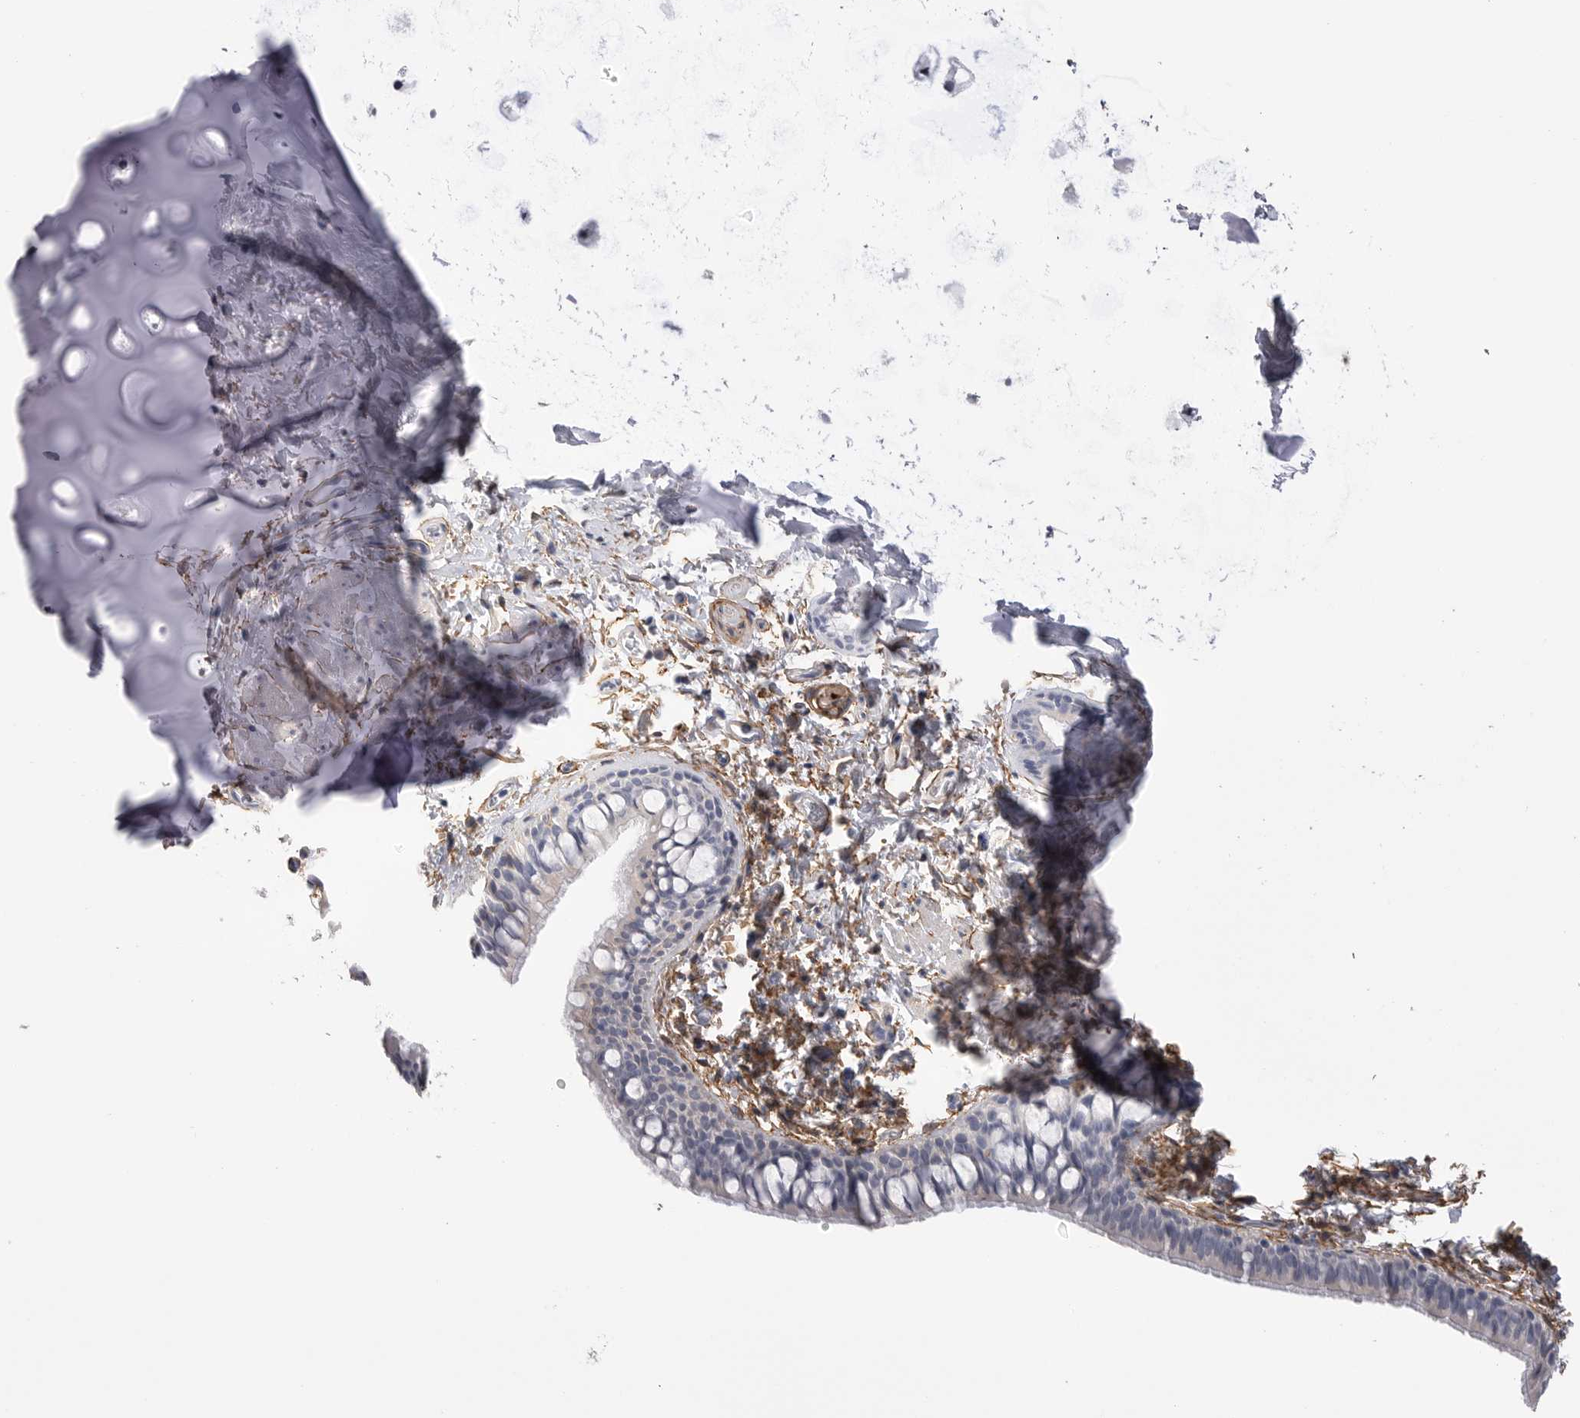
{"staining": {"intensity": "negative", "quantity": "none", "location": "none"}, "tissue": "bronchus", "cell_type": "Respiratory epithelial cells", "image_type": "normal", "snomed": [{"axis": "morphology", "description": "Normal tissue, NOS"}, {"axis": "topography", "description": "Cartilage tissue"}, {"axis": "topography", "description": "Bronchus"}, {"axis": "topography", "description": "Lung"}], "caption": "Respiratory epithelial cells are negative for protein expression in unremarkable human bronchus. Nuclei are stained in blue.", "gene": "AKAP12", "patient": {"sex": "male", "age": 64}}